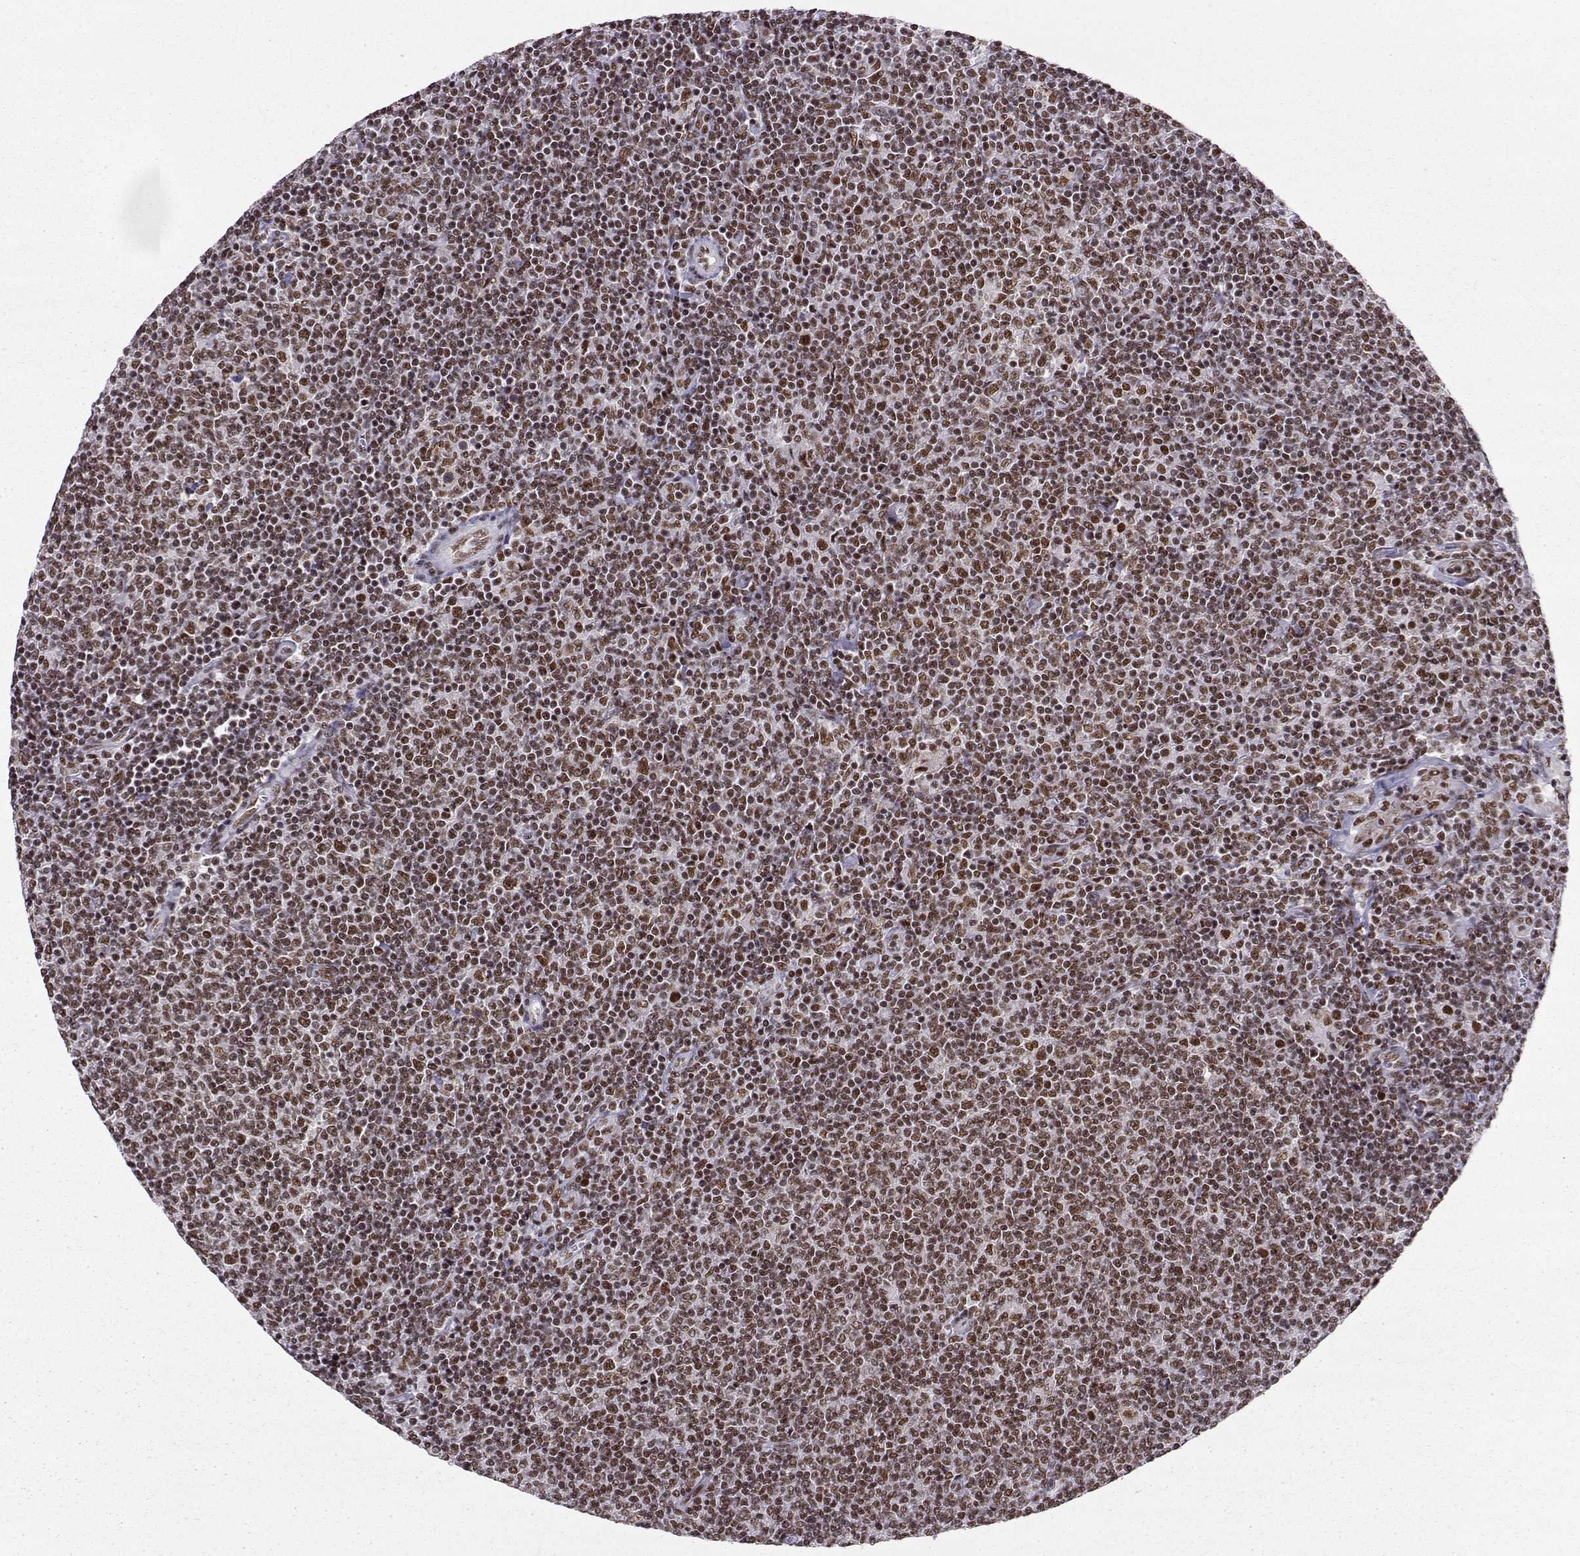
{"staining": {"intensity": "moderate", "quantity": "25%-75%", "location": "nuclear"}, "tissue": "lymphoma", "cell_type": "Tumor cells", "image_type": "cancer", "snomed": [{"axis": "morphology", "description": "Malignant lymphoma, non-Hodgkin's type, Low grade"}, {"axis": "topography", "description": "Lymph node"}], "caption": "High-magnification brightfield microscopy of low-grade malignant lymphoma, non-Hodgkin's type stained with DAB (brown) and counterstained with hematoxylin (blue). tumor cells exhibit moderate nuclear expression is present in approximately25%-75% of cells. (Stains: DAB (3,3'-diaminobenzidine) in brown, nuclei in blue, Microscopy: brightfield microscopy at high magnification).", "gene": "SNRPB2", "patient": {"sex": "male", "age": 52}}